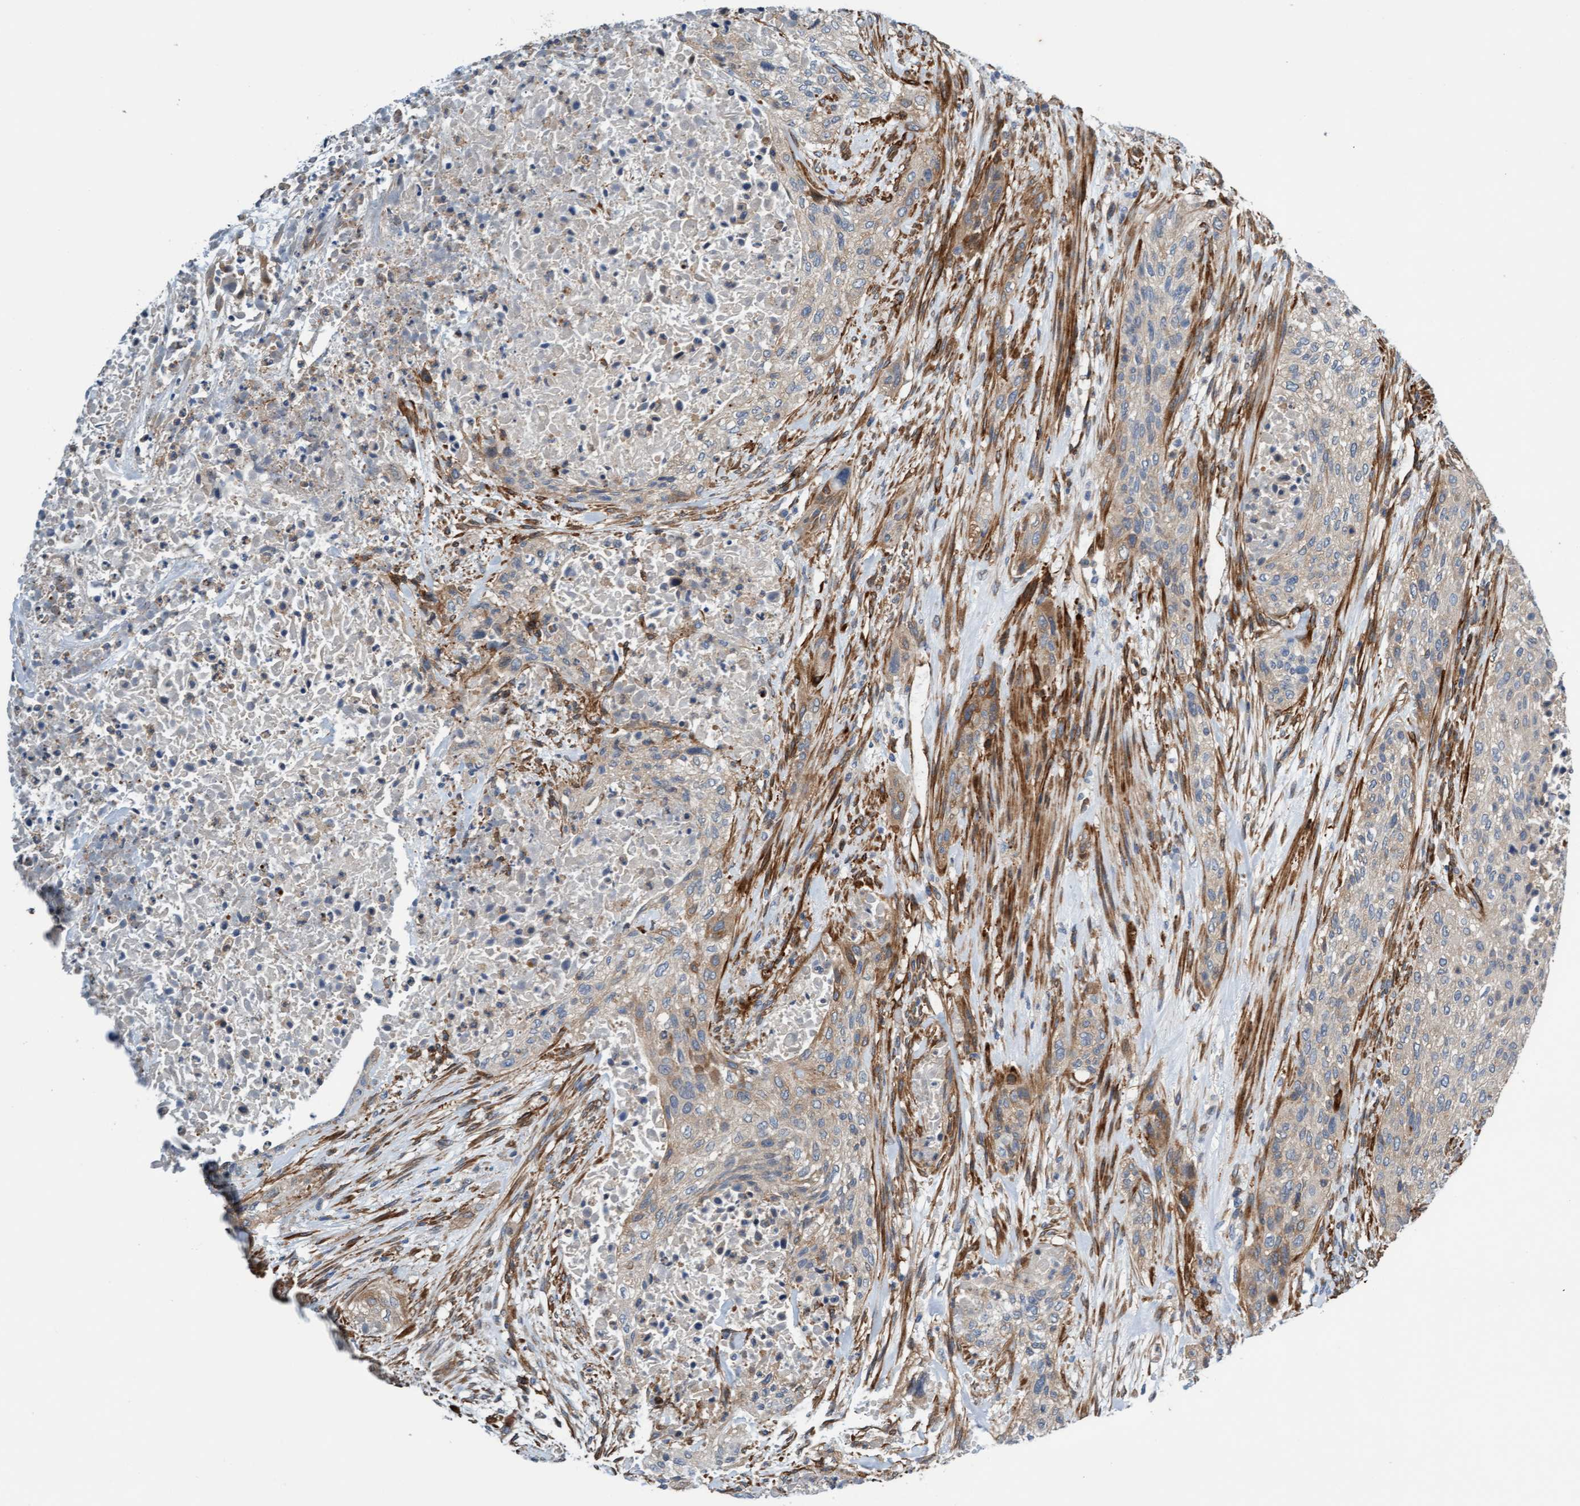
{"staining": {"intensity": "weak", "quantity": "<25%", "location": "cytoplasmic/membranous"}, "tissue": "urothelial cancer", "cell_type": "Tumor cells", "image_type": "cancer", "snomed": [{"axis": "morphology", "description": "Urothelial carcinoma, Low grade"}, {"axis": "morphology", "description": "Urothelial carcinoma, High grade"}, {"axis": "topography", "description": "Urinary bladder"}], "caption": "Urothelial carcinoma (low-grade) stained for a protein using IHC demonstrates no positivity tumor cells.", "gene": "FMNL3", "patient": {"sex": "male", "age": 35}}